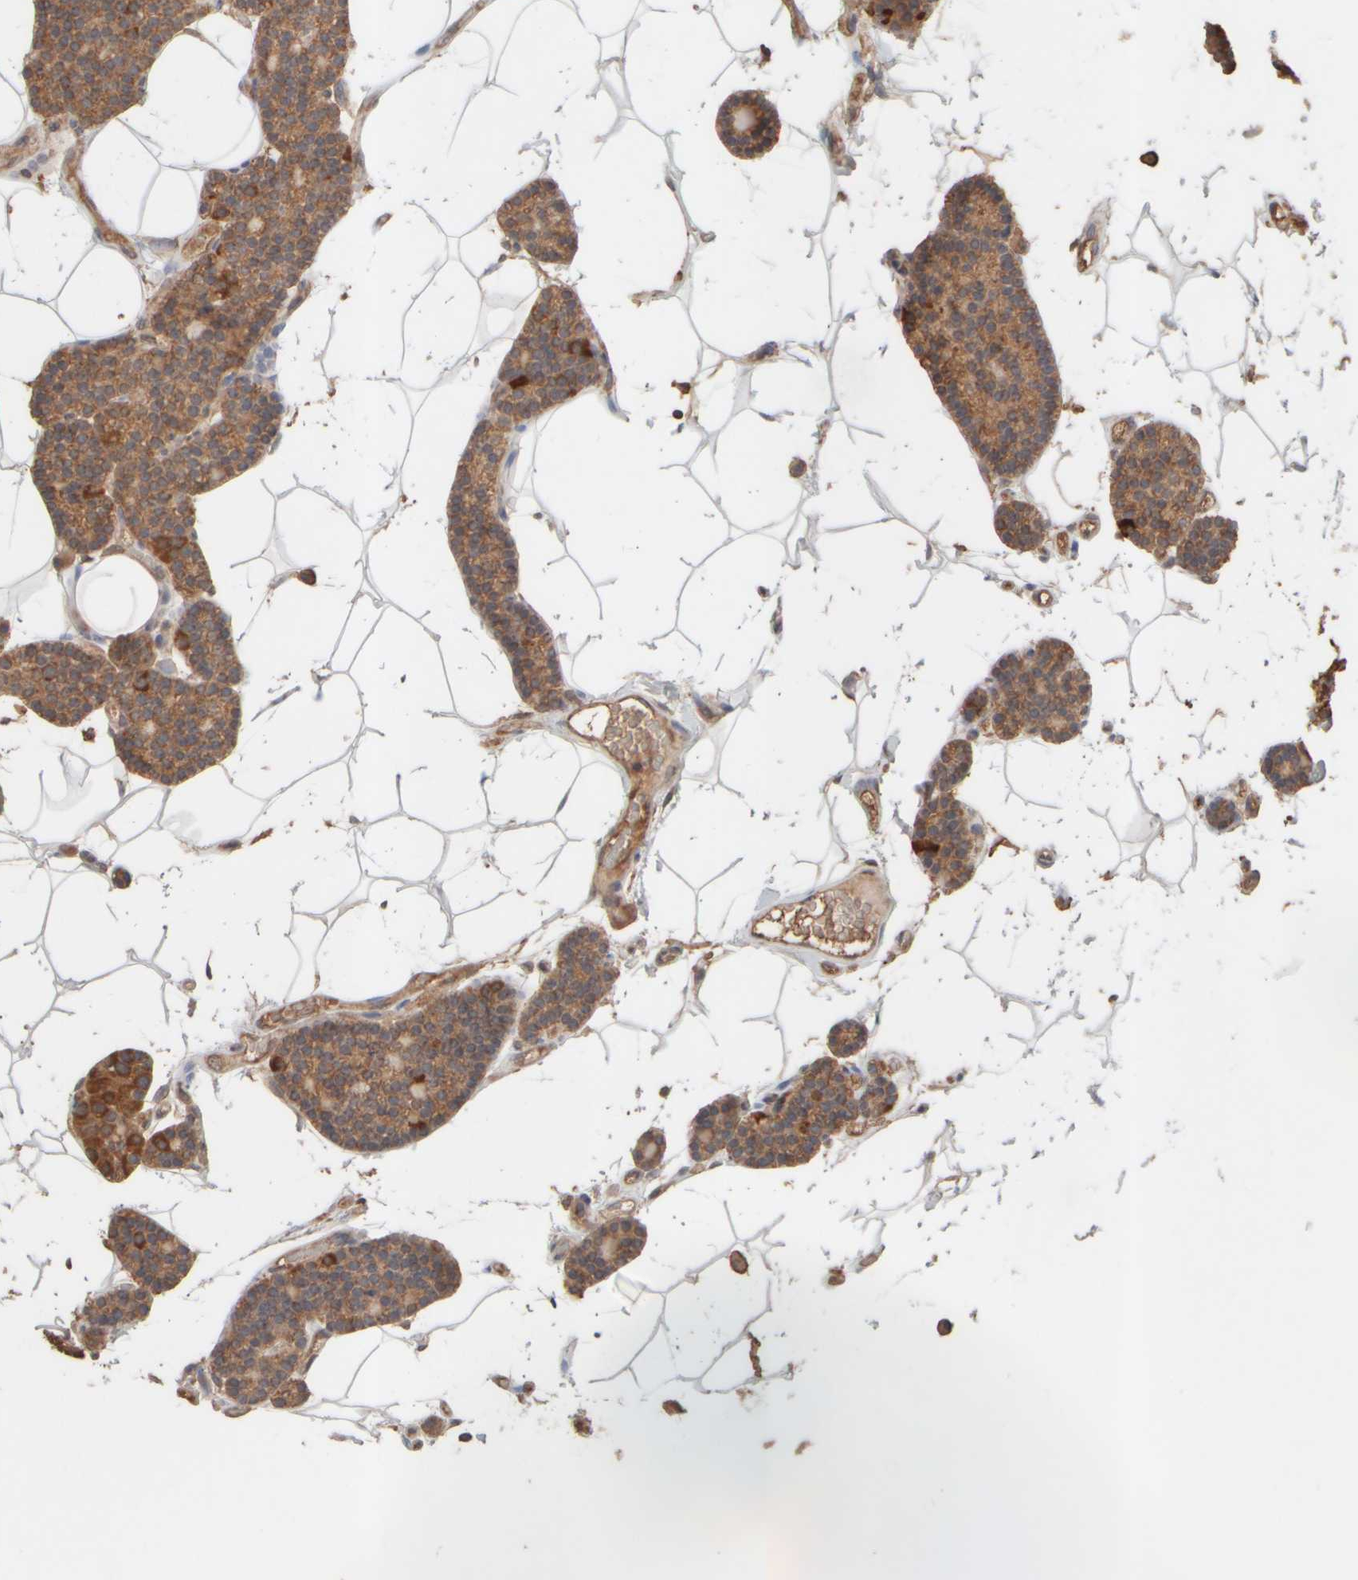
{"staining": {"intensity": "moderate", "quantity": ">75%", "location": "cytoplasmic/membranous"}, "tissue": "parathyroid gland", "cell_type": "Glandular cells", "image_type": "normal", "snomed": [{"axis": "morphology", "description": "Normal tissue, NOS"}, {"axis": "topography", "description": "Parathyroid gland"}], "caption": "Parathyroid gland stained with a protein marker demonstrates moderate staining in glandular cells.", "gene": "EIF2B3", "patient": {"sex": "male", "age": 52}}